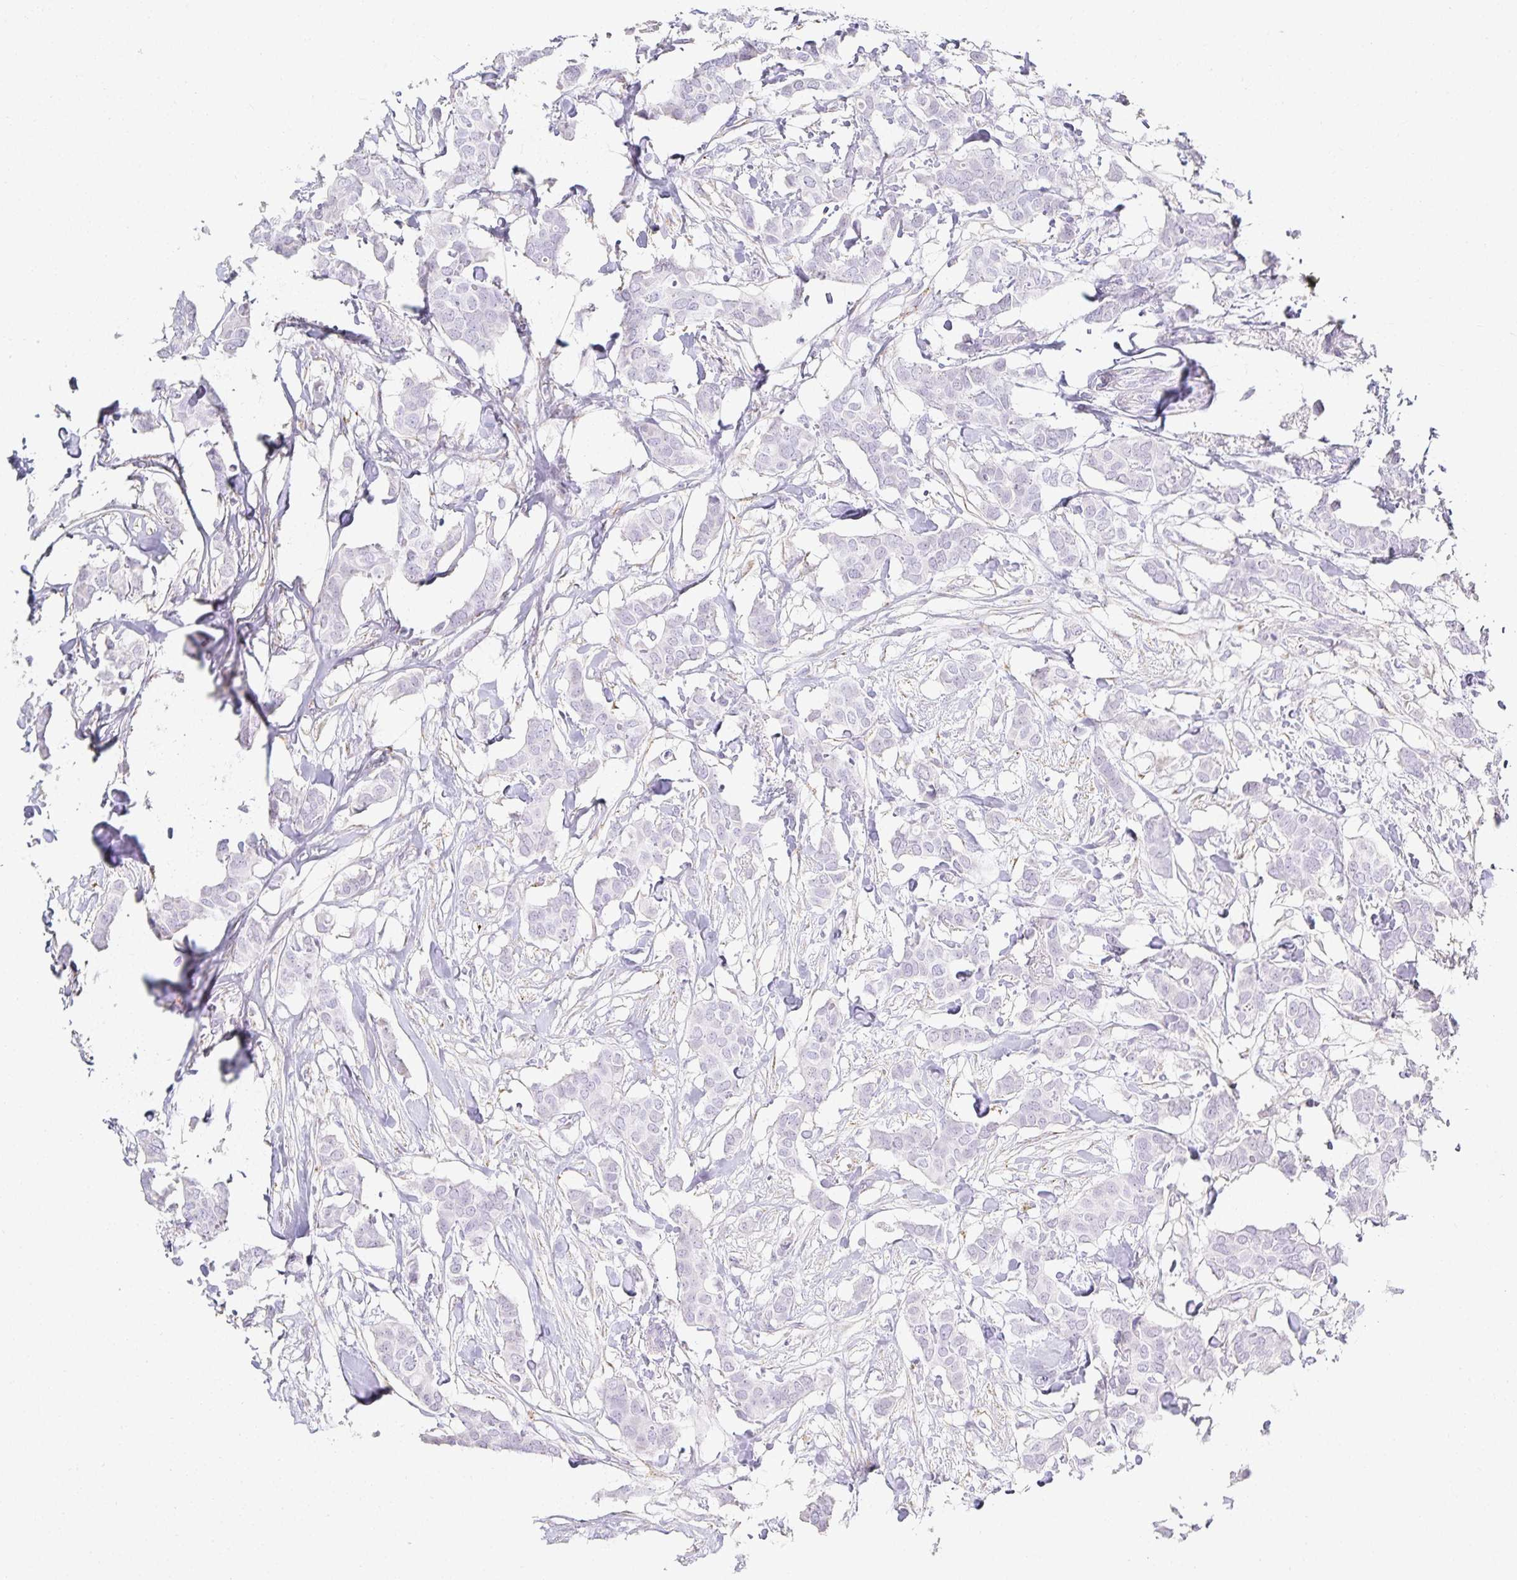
{"staining": {"intensity": "negative", "quantity": "none", "location": "none"}, "tissue": "breast cancer", "cell_type": "Tumor cells", "image_type": "cancer", "snomed": [{"axis": "morphology", "description": "Duct carcinoma"}, {"axis": "topography", "description": "Breast"}], "caption": "There is no significant positivity in tumor cells of breast cancer. Brightfield microscopy of immunohistochemistry stained with DAB (3,3'-diaminobenzidine) (brown) and hematoxylin (blue), captured at high magnification.", "gene": "GP2", "patient": {"sex": "female", "age": 62}}